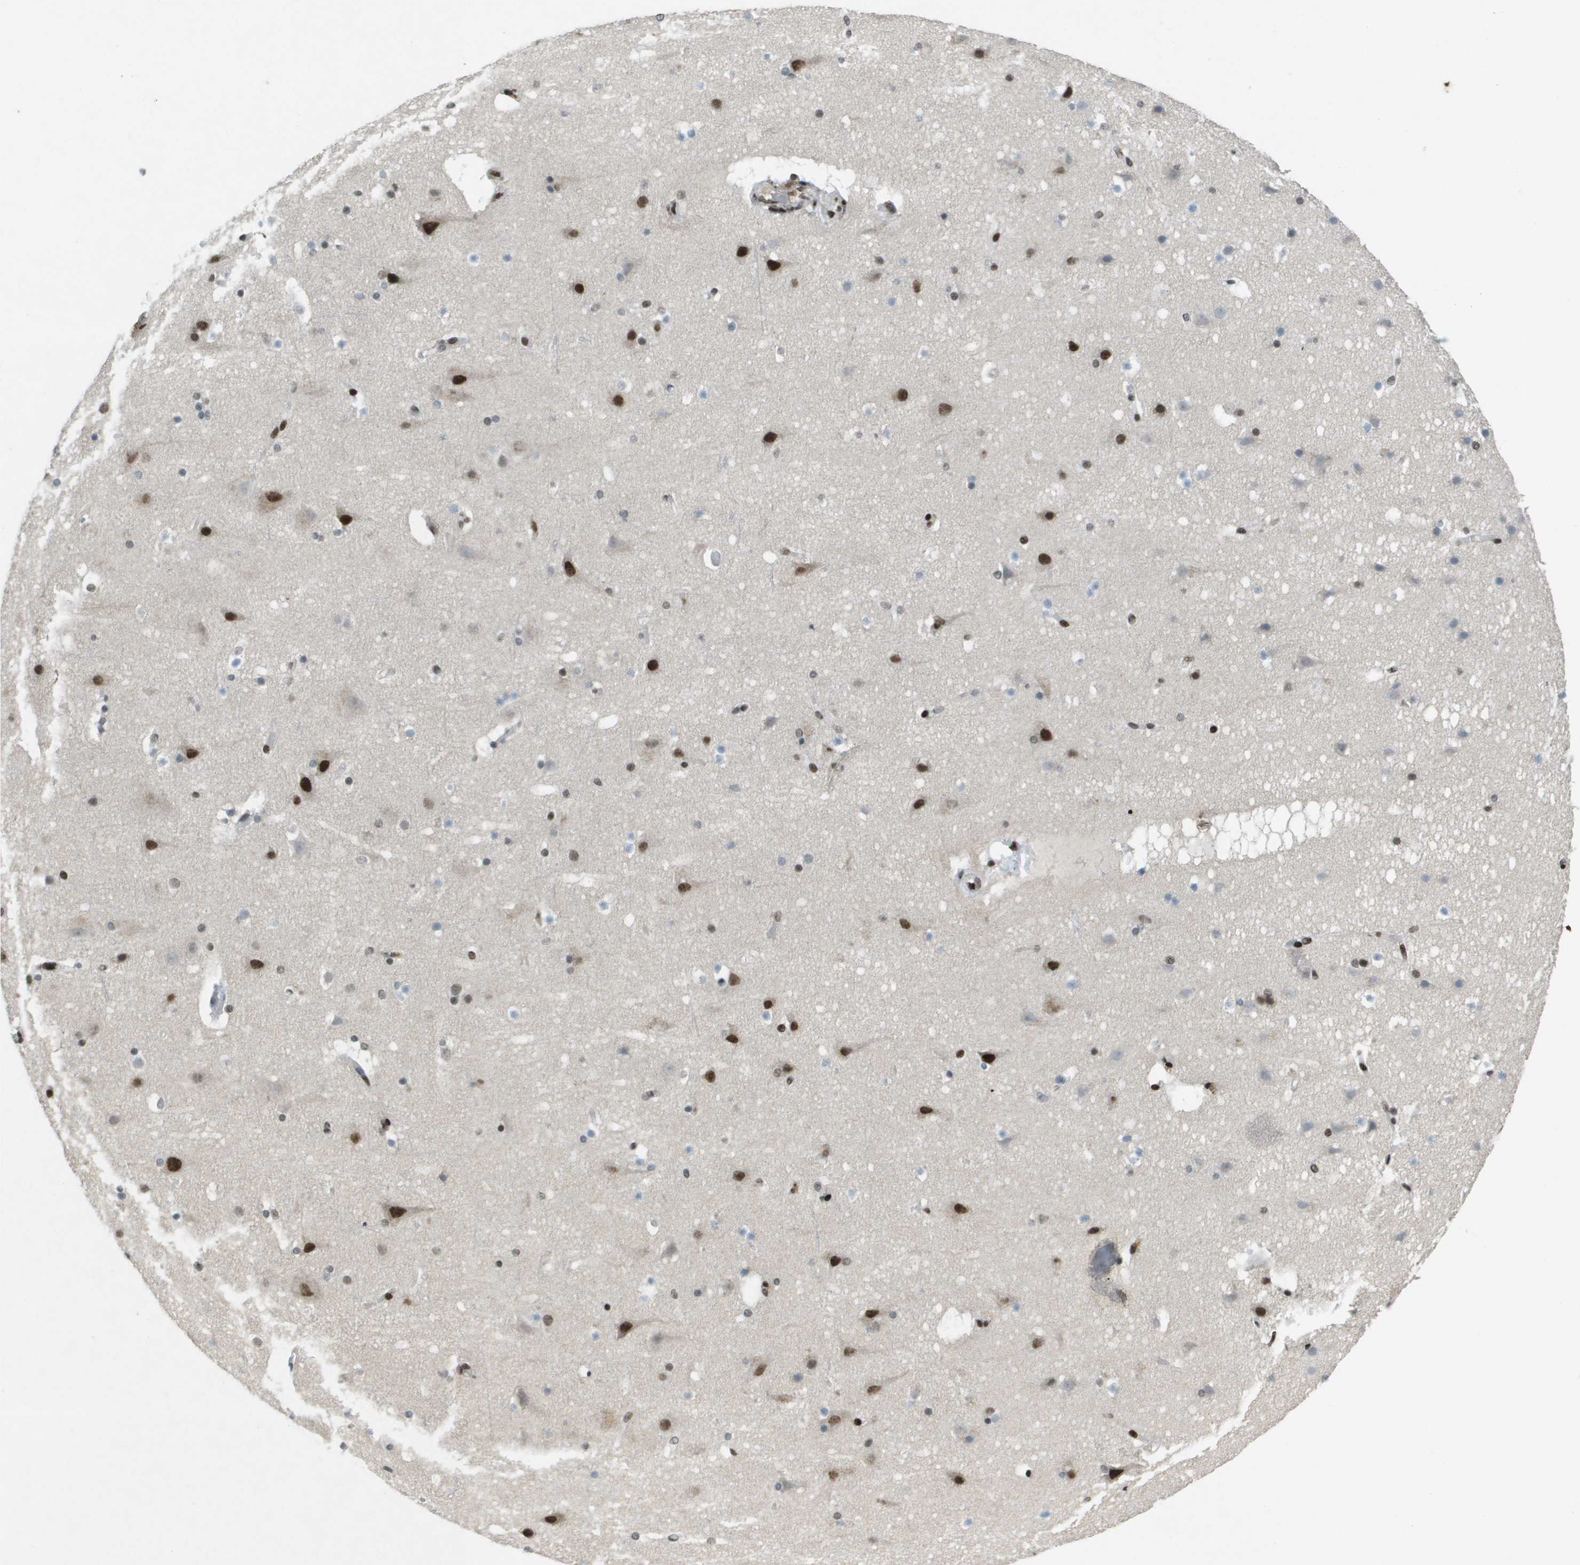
{"staining": {"intensity": "moderate", "quantity": ">75%", "location": "nuclear"}, "tissue": "cerebral cortex", "cell_type": "Endothelial cells", "image_type": "normal", "snomed": [{"axis": "morphology", "description": "Normal tissue, NOS"}, {"axis": "topography", "description": "Cerebral cortex"}], "caption": "Immunohistochemistry (IHC) photomicrograph of normal human cerebral cortex stained for a protein (brown), which exhibits medium levels of moderate nuclear expression in about >75% of endothelial cells.", "gene": "IRF7", "patient": {"sex": "male", "age": 45}}